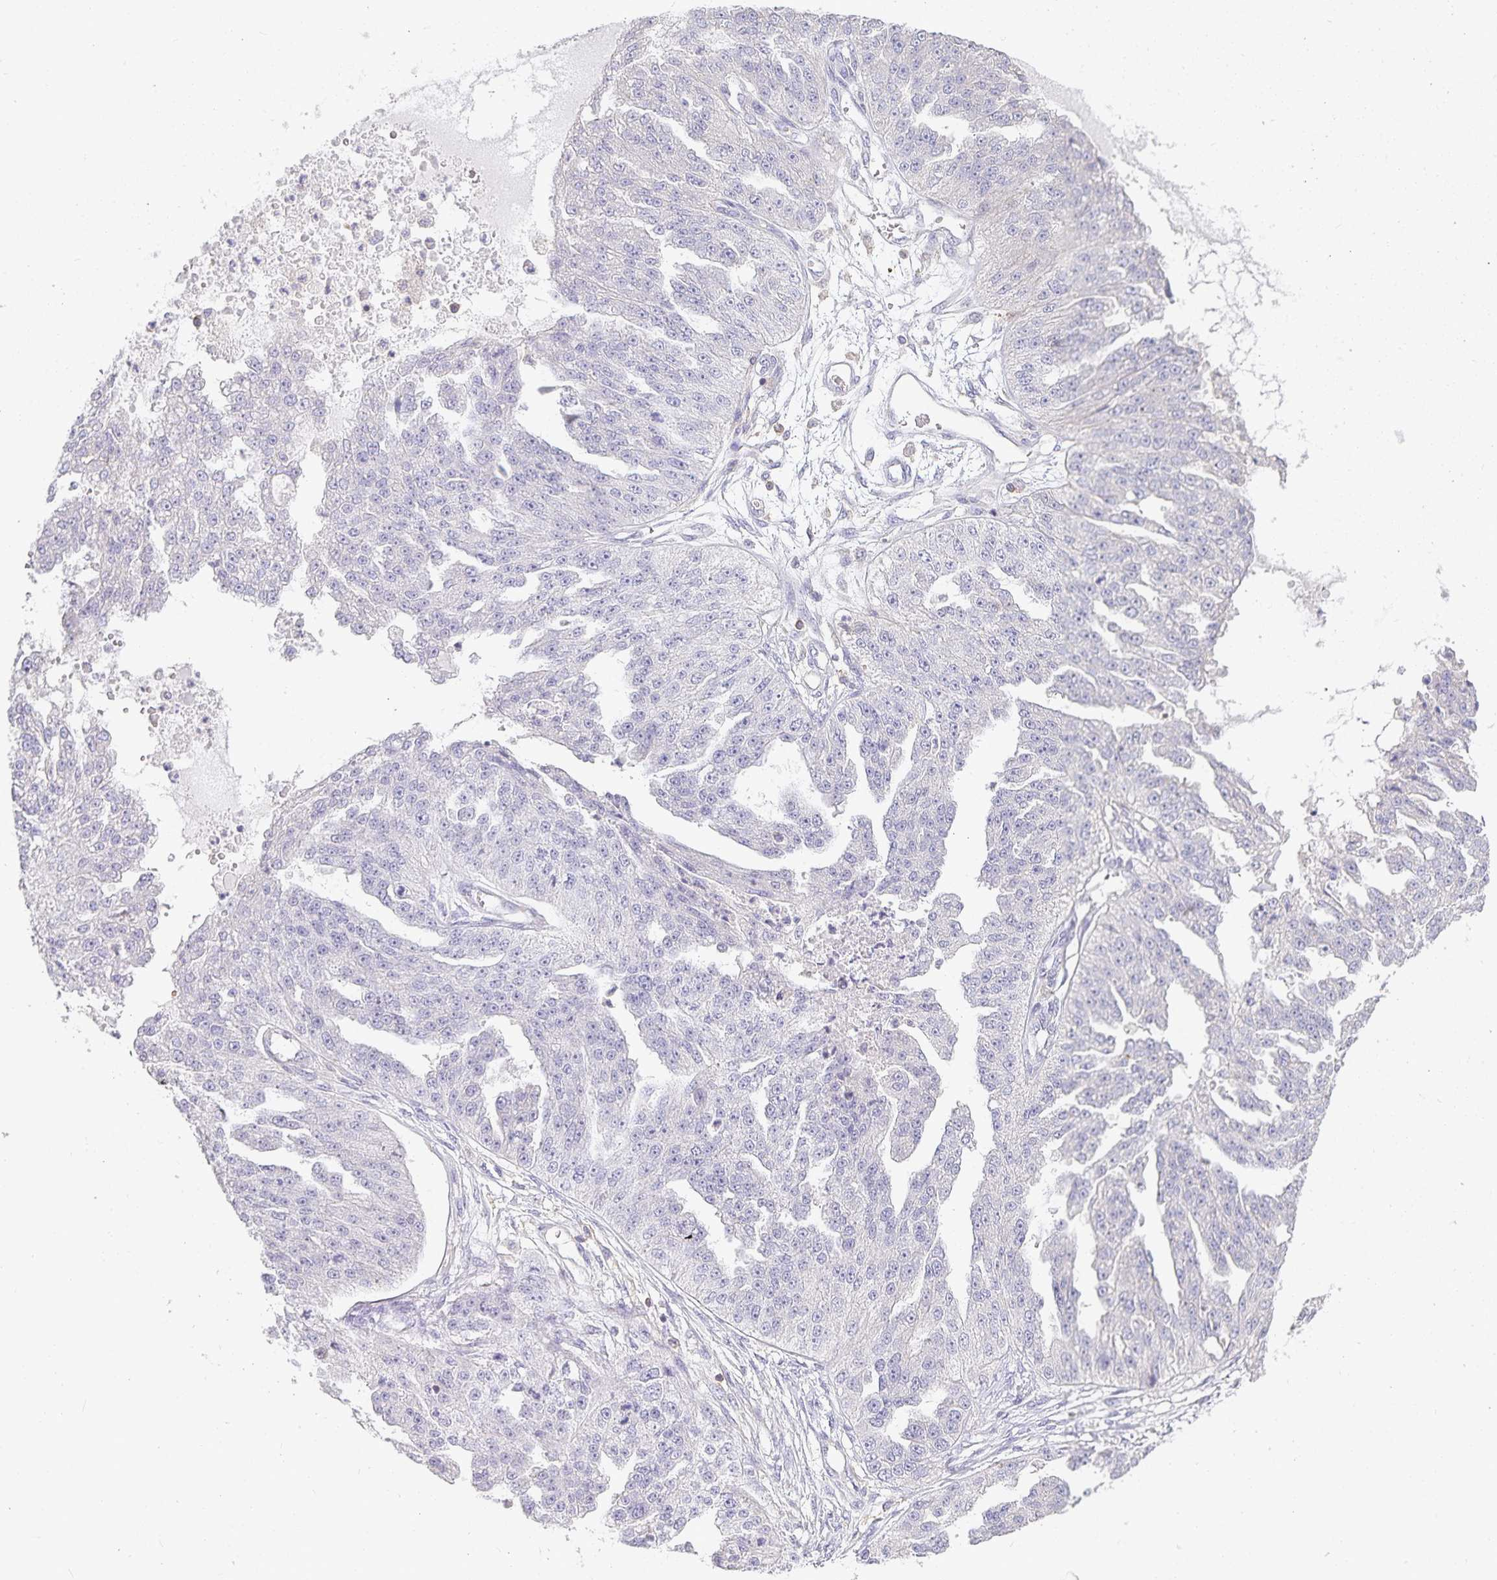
{"staining": {"intensity": "negative", "quantity": "none", "location": "none"}, "tissue": "ovarian cancer", "cell_type": "Tumor cells", "image_type": "cancer", "snomed": [{"axis": "morphology", "description": "Cystadenocarcinoma, serous, NOS"}, {"axis": "topography", "description": "Ovary"}], "caption": "Immunohistochemical staining of human serous cystadenocarcinoma (ovarian) displays no significant staining in tumor cells. The staining is performed using DAB (3,3'-diaminobenzidine) brown chromogen with nuclei counter-stained in using hematoxylin.", "gene": "GATA3", "patient": {"sex": "female", "age": 58}}